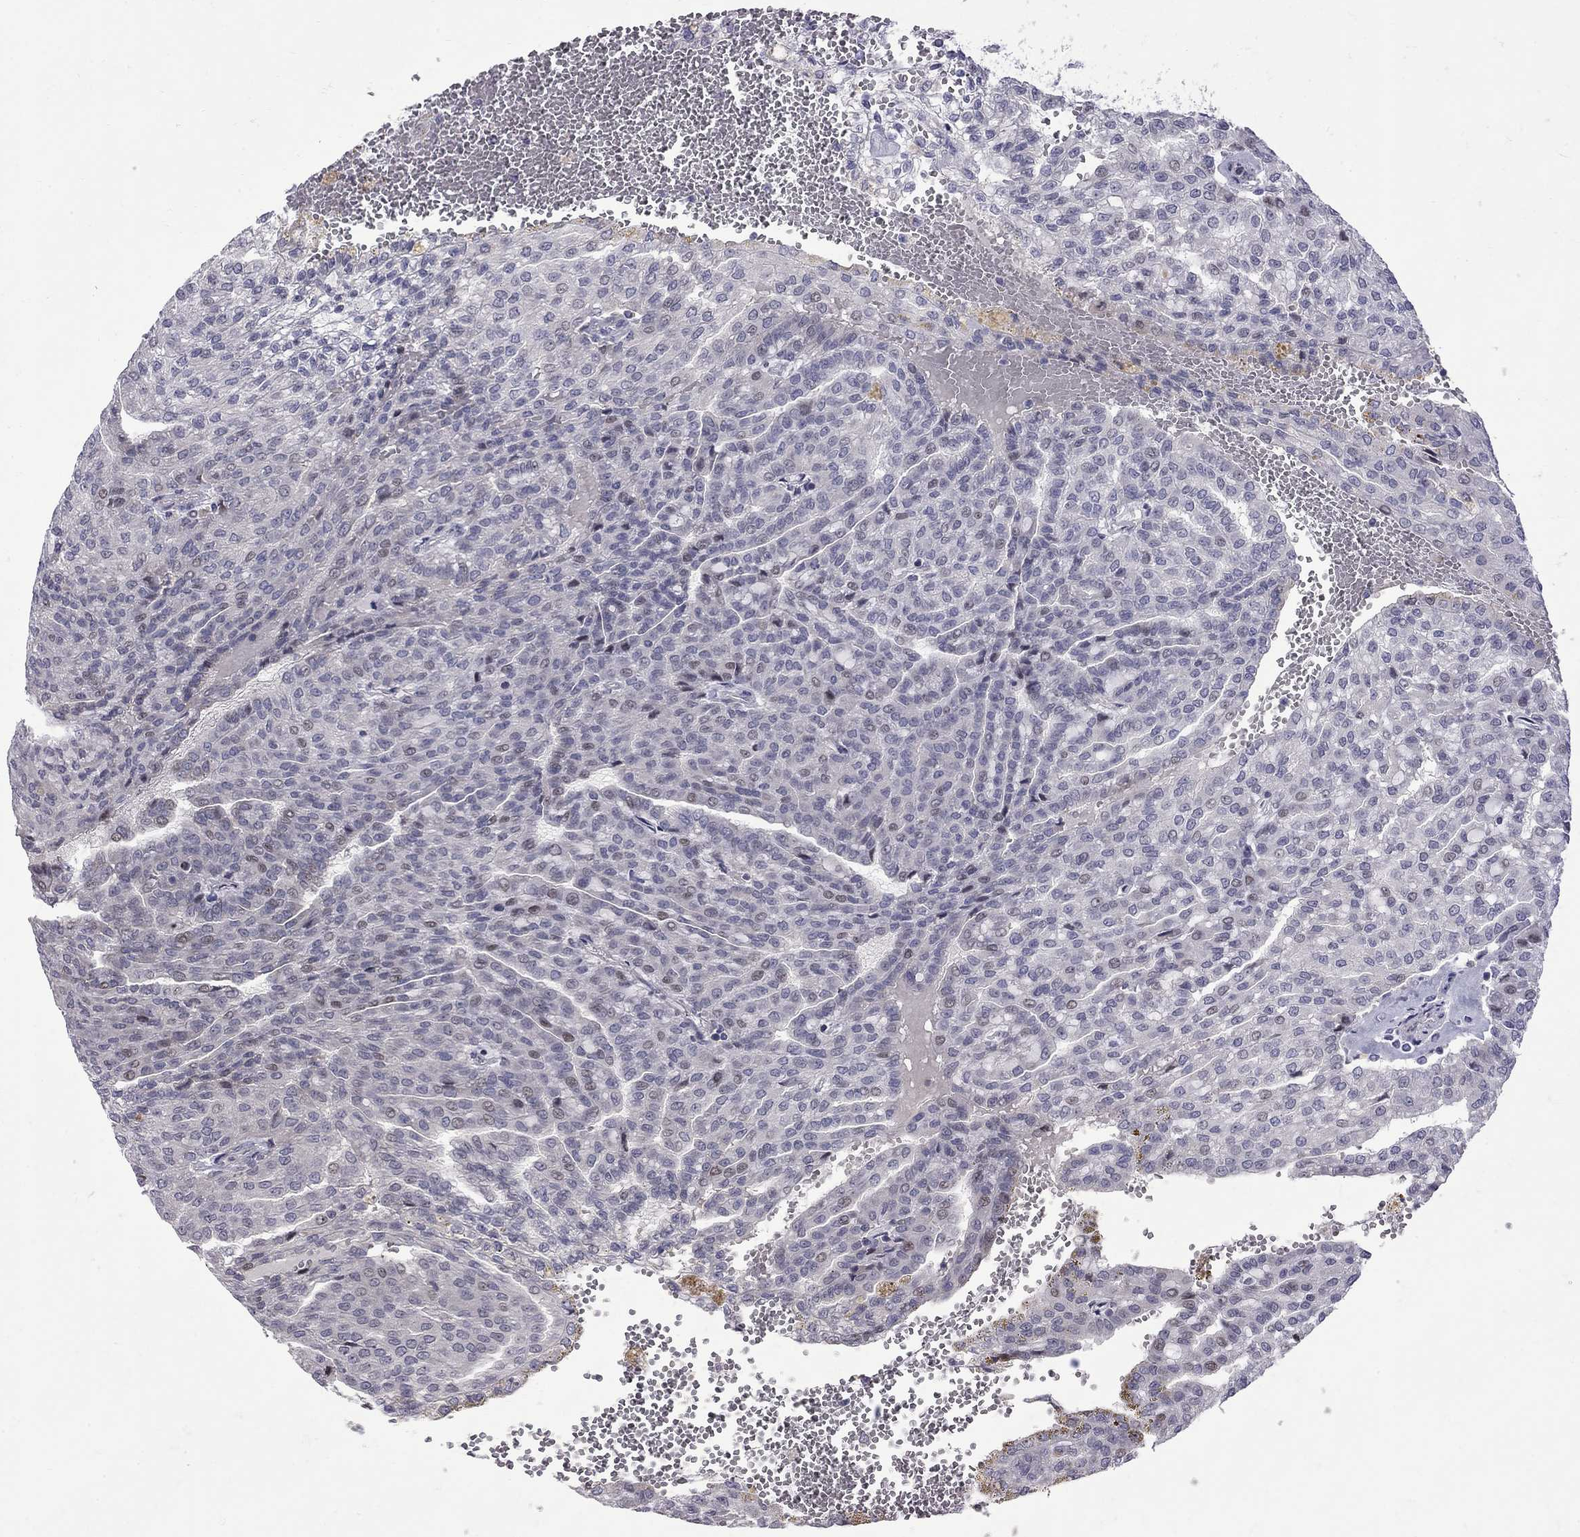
{"staining": {"intensity": "negative", "quantity": "none", "location": "none"}, "tissue": "renal cancer", "cell_type": "Tumor cells", "image_type": "cancer", "snomed": [{"axis": "morphology", "description": "Adenocarcinoma, NOS"}, {"axis": "topography", "description": "Kidney"}], "caption": "Tumor cells are negative for protein expression in human renal cancer.", "gene": "NRARP", "patient": {"sex": "male", "age": 63}}